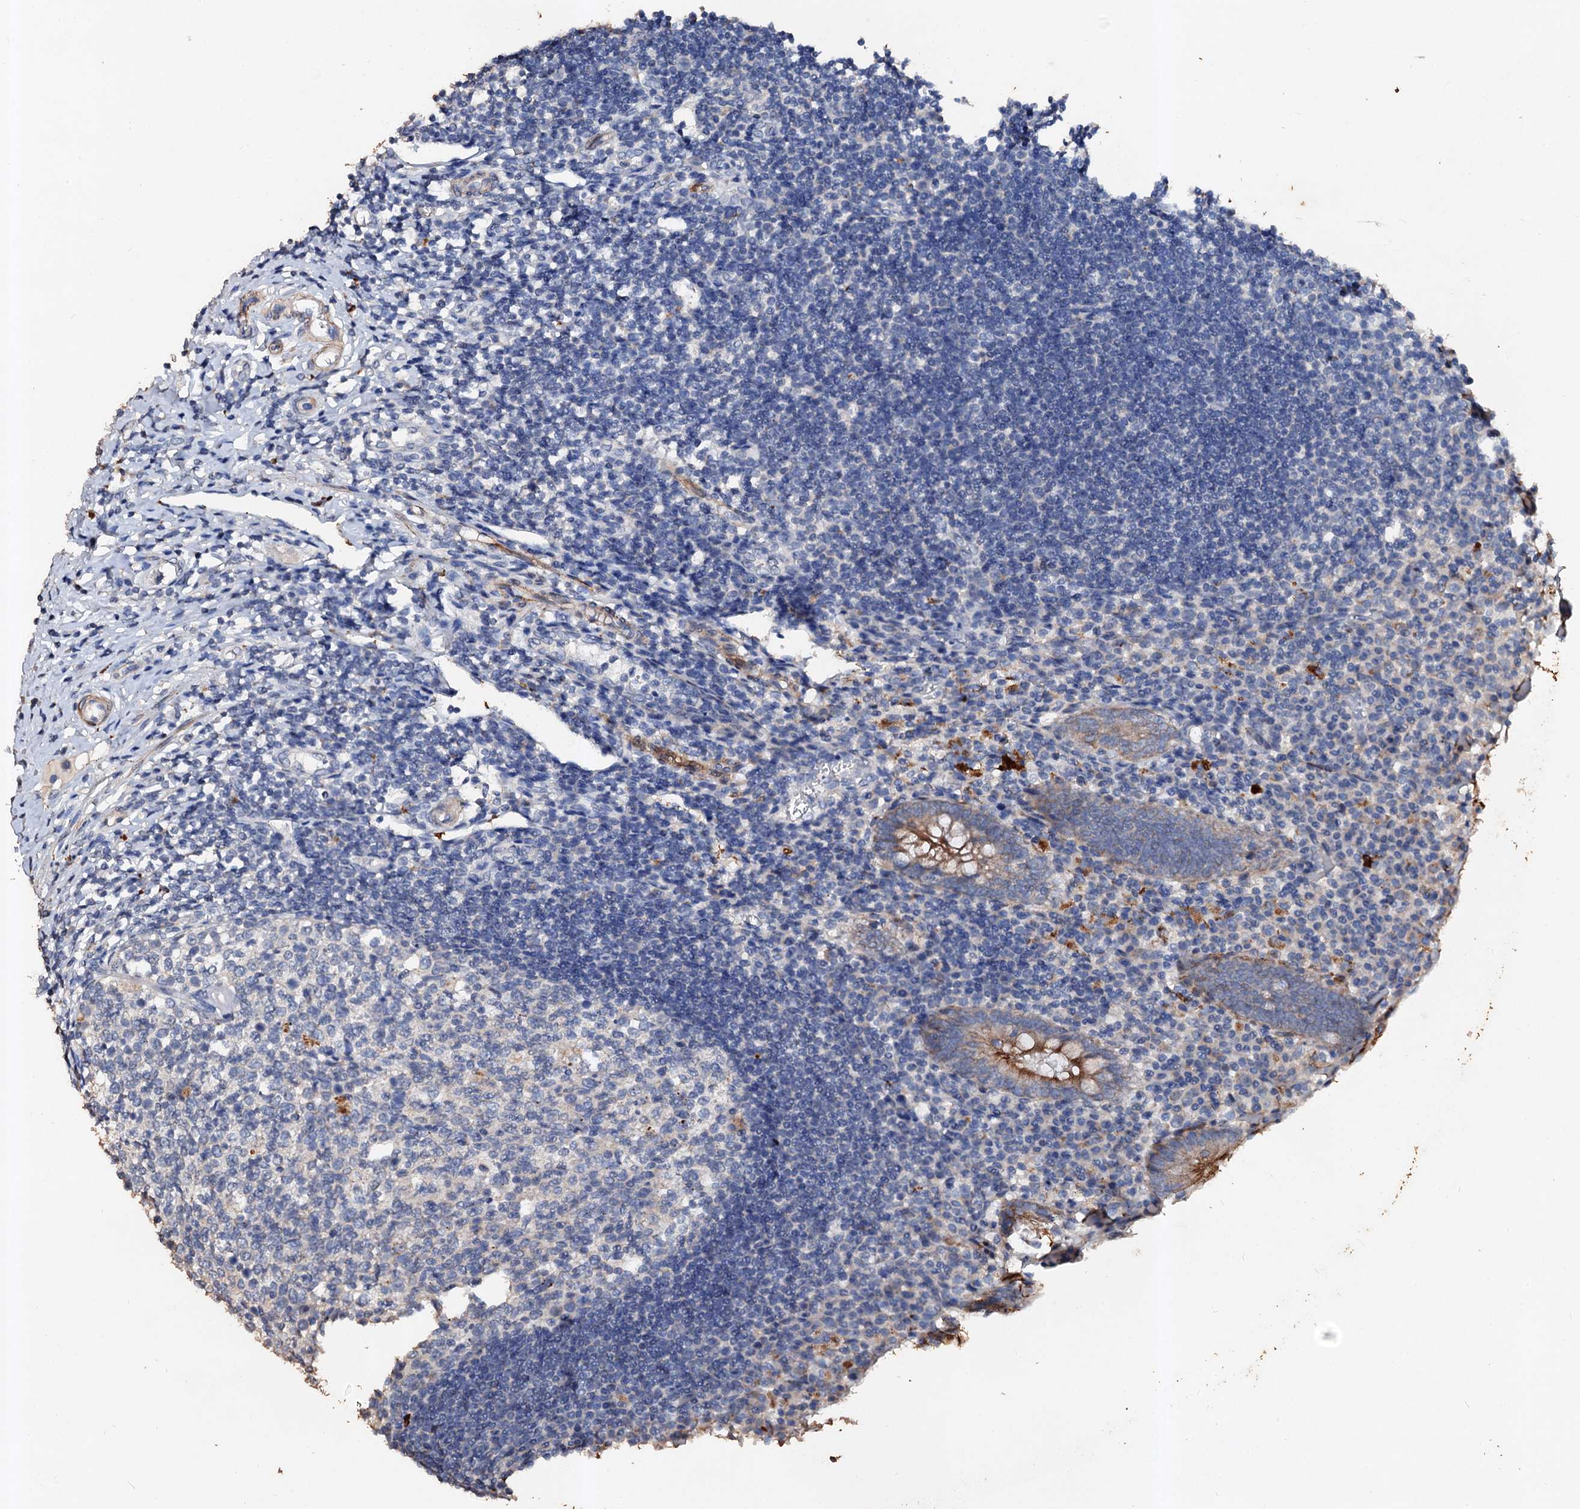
{"staining": {"intensity": "moderate", "quantity": "25%-75%", "location": "cytoplasmic/membranous"}, "tissue": "appendix", "cell_type": "Glandular cells", "image_type": "normal", "snomed": [{"axis": "morphology", "description": "Normal tissue, NOS"}, {"axis": "topography", "description": "Appendix"}], "caption": "IHC photomicrograph of benign appendix: appendix stained using IHC shows medium levels of moderate protein expression localized specifically in the cytoplasmic/membranous of glandular cells, appearing as a cytoplasmic/membranous brown color.", "gene": "VPS36", "patient": {"sex": "female", "age": 17}}